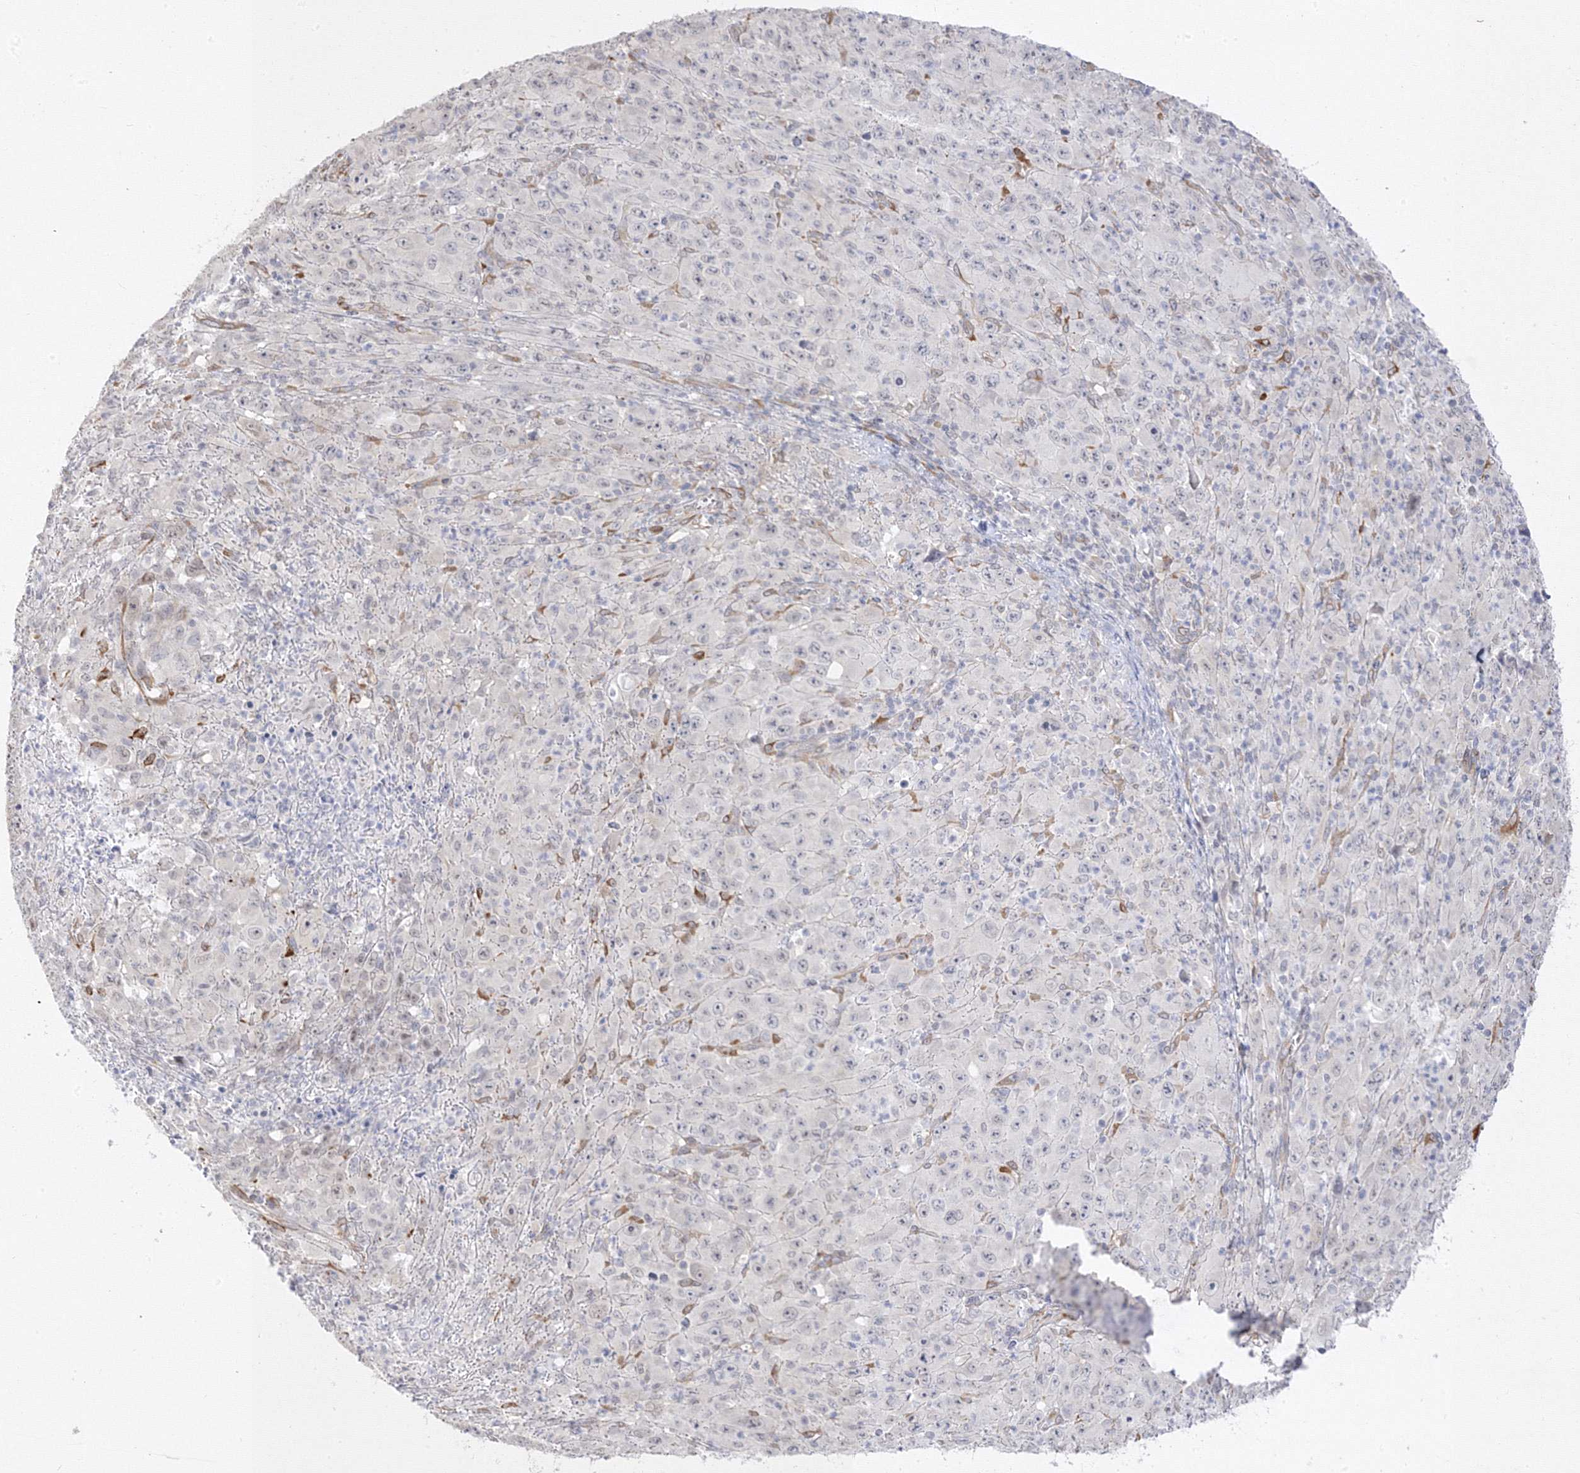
{"staining": {"intensity": "negative", "quantity": "none", "location": "none"}, "tissue": "melanoma", "cell_type": "Tumor cells", "image_type": "cancer", "snomed": [{"axis": "morphology", "description": "Malignant melanoma, Metastatic site"}, {"axis": "topography", "description": "Skin"}], "caption": "There is no significant expression in tumor cells of malignant melanoma (metastatic site).", "gene": "C2CD2", "patient": {"sex": "female", "age": 56}}